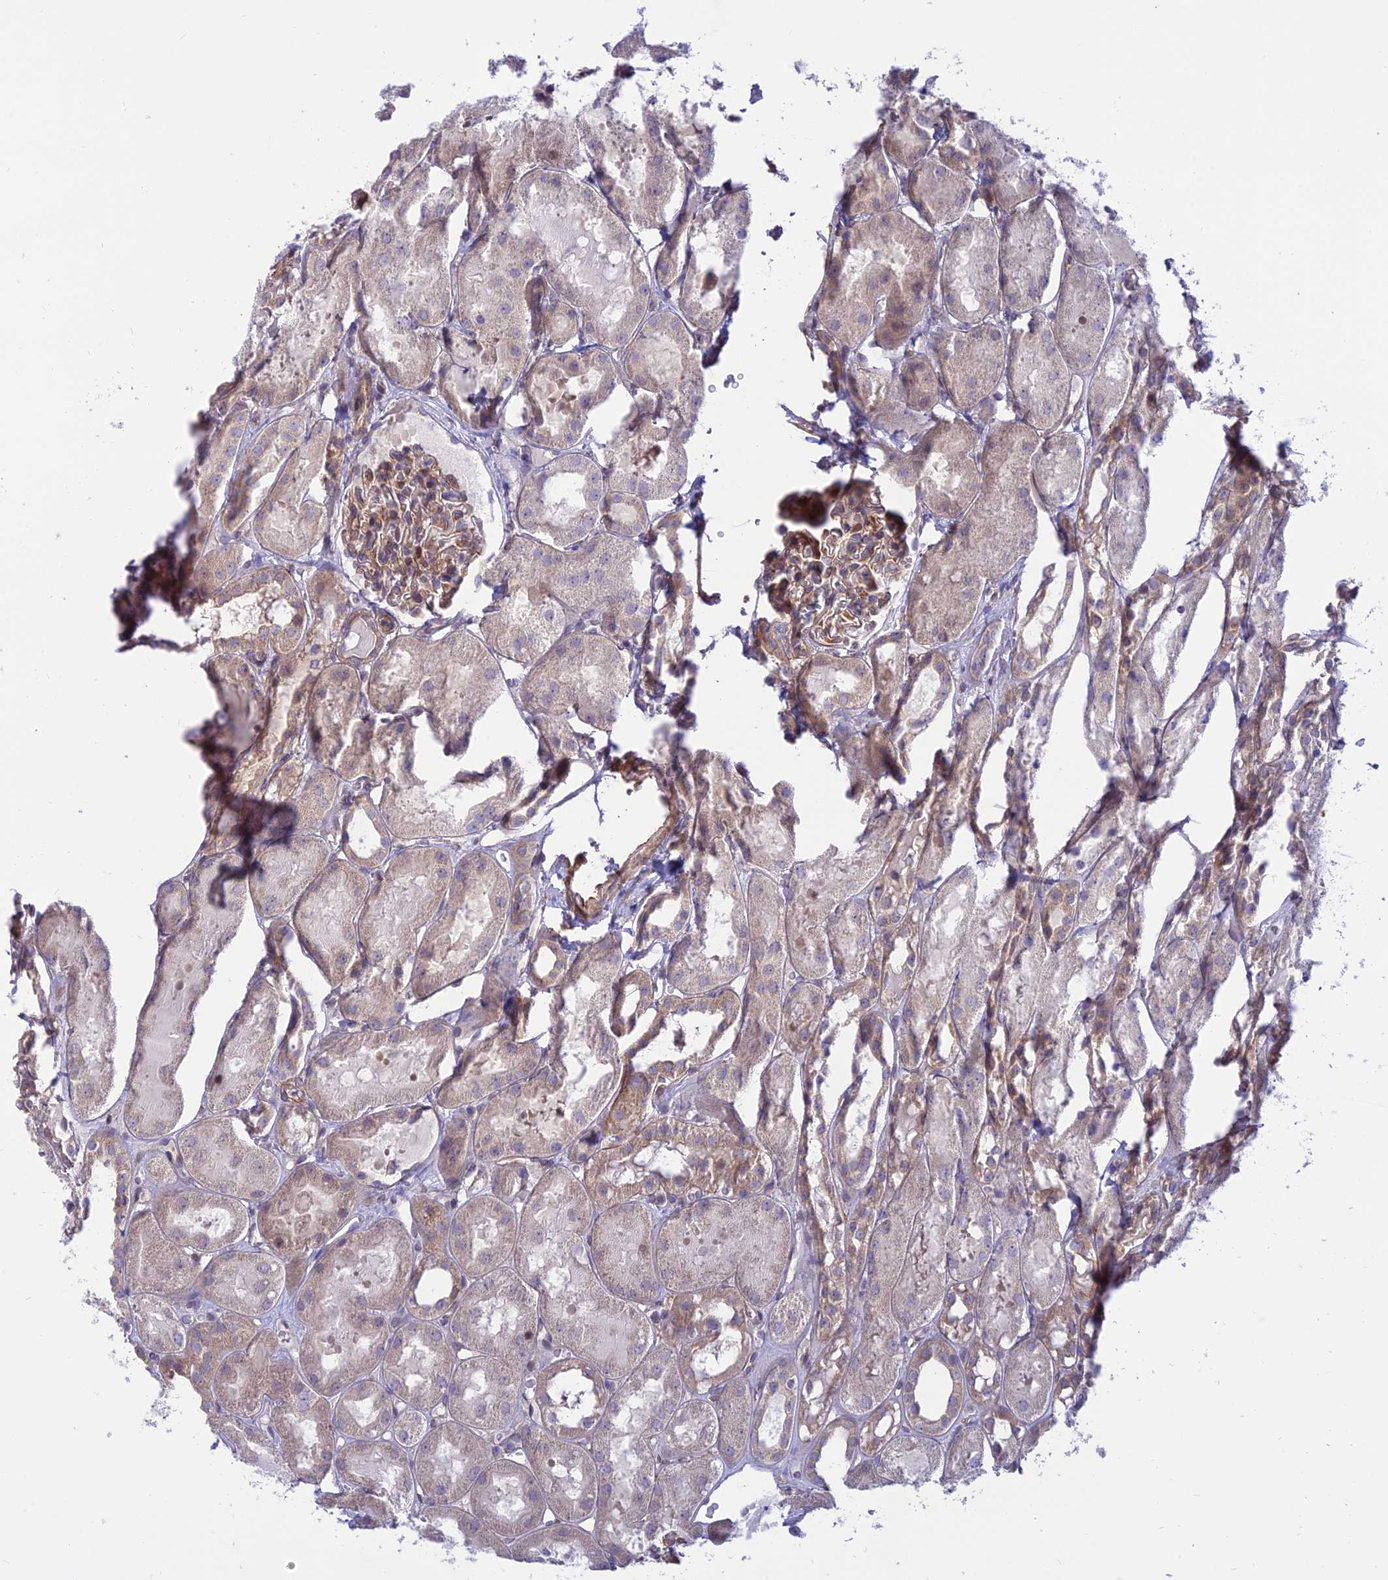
{"staining": {"intensity": "moderate", "quantity": ">75%", "location": "cytoplasmic/membranous"}, "tissue": "kidney", "cell_type": "Cells in glomeruli", "image_type": "normal", "snomed": [{"axis": "morphology", "description": "Normal tissue, NOS"}, {"axis": "topography", "description": "Kidney"}, {"axis": "topography", "description": "Urinary bladder"}], "caption": "Immunohistochemical staining of normal human kidney demonstrates medium levels of moderate cytoplasmic/membranous positivity in about >75% of cells in glomeruli.", "gene": "KCNAB1", "patient": {"sex": "male", "age": 16}}